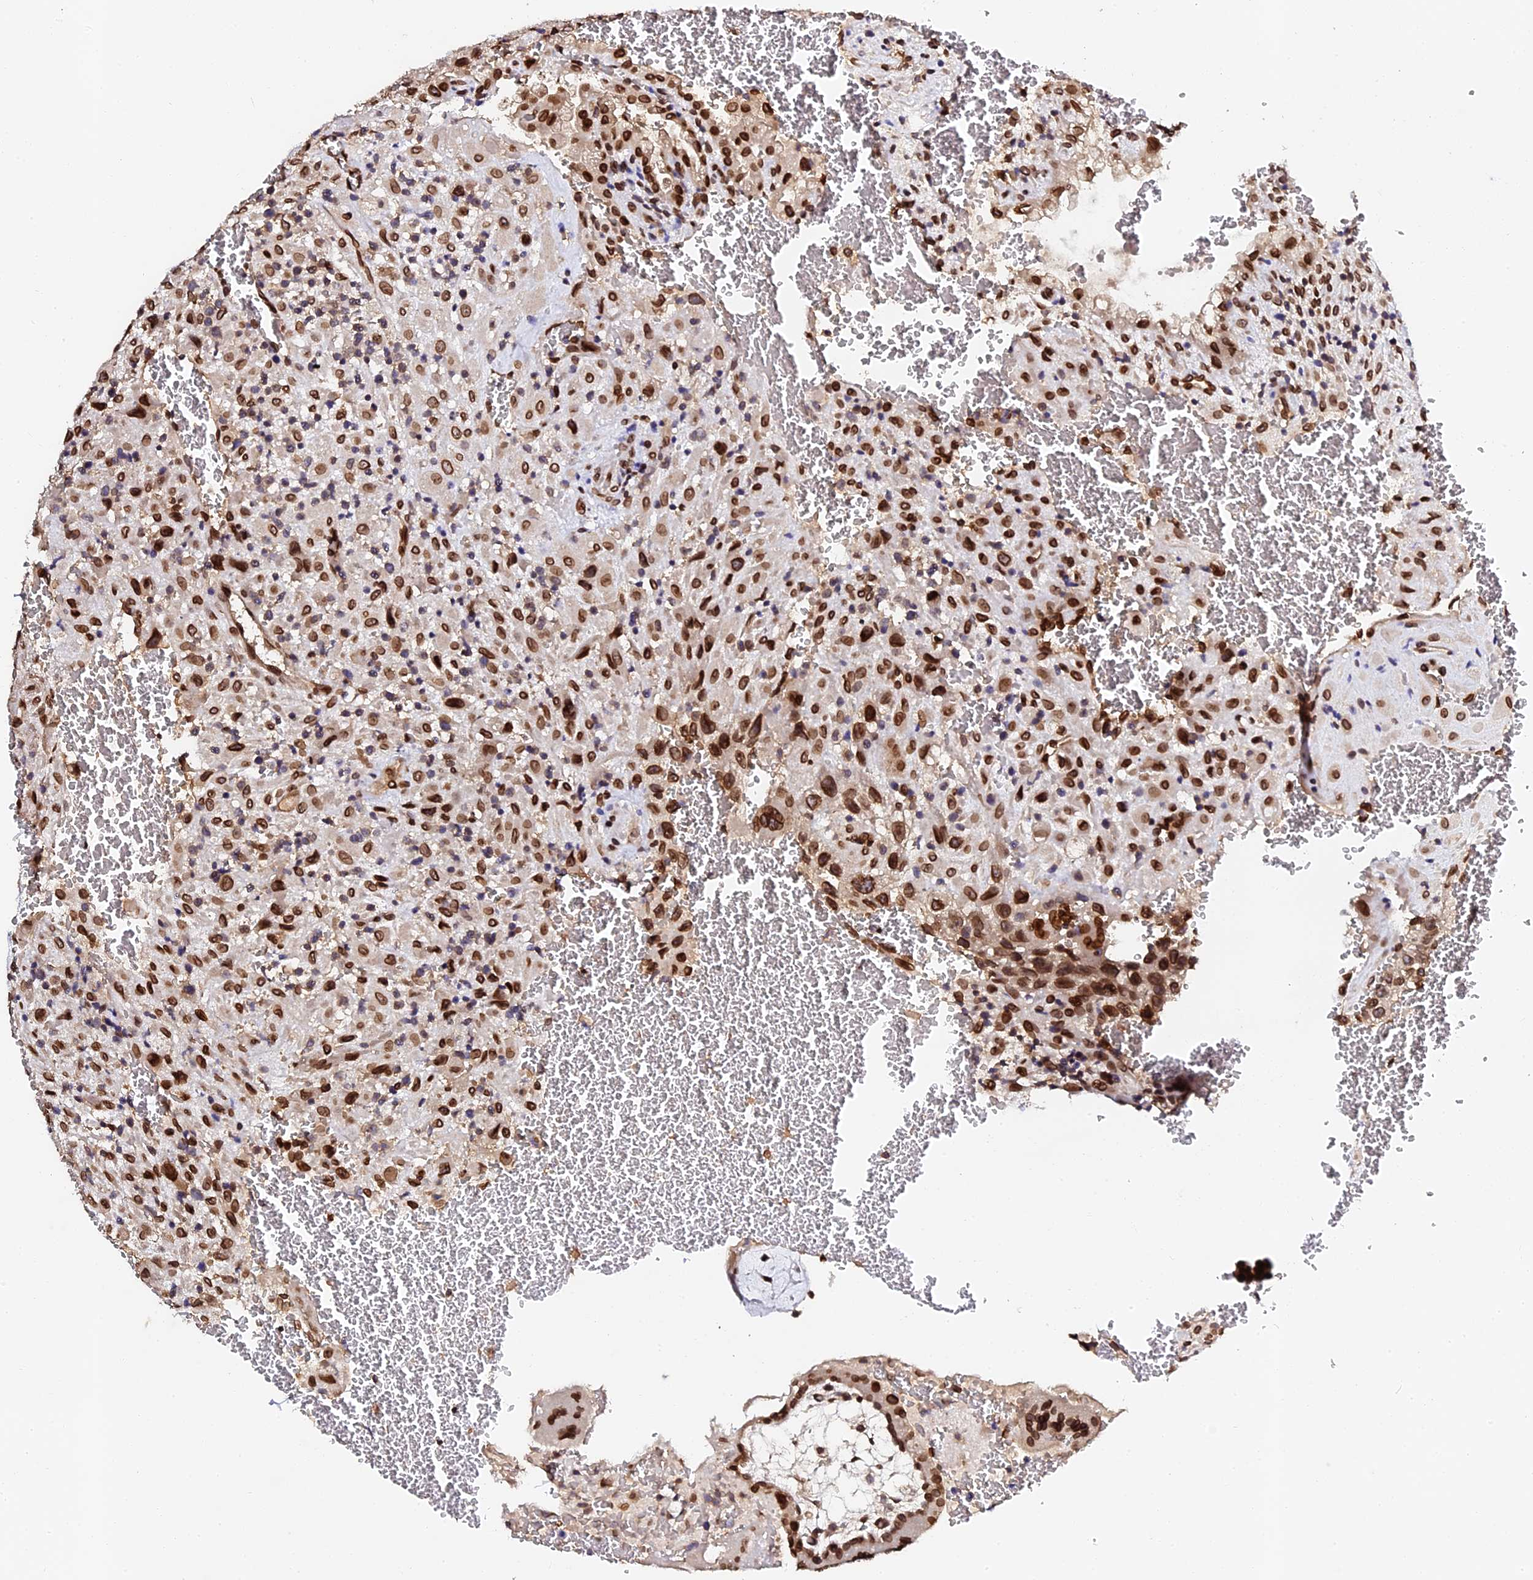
{"staining": {"intensity": "strong", "quantity": ">75%", "location": "cytoplasmic/membranous,nuclear"}, "tissue": "placenta", "cell_type": "Decidual cells", "image_type": "normal", "snomed": [{"axis": "morphology", "description": "Normal tissue, NOS"}, {"axis": "topography", "description": "Placenta"}], "caption": "A high-resolution micrograph shows IHC staining of normal placenta, which displays strong cytoplasmic/membranous,nuclear expression in about >75% of decidual cells.", "gene": "ANAPC5", "patient": {"sex": "female", "age": 35}}